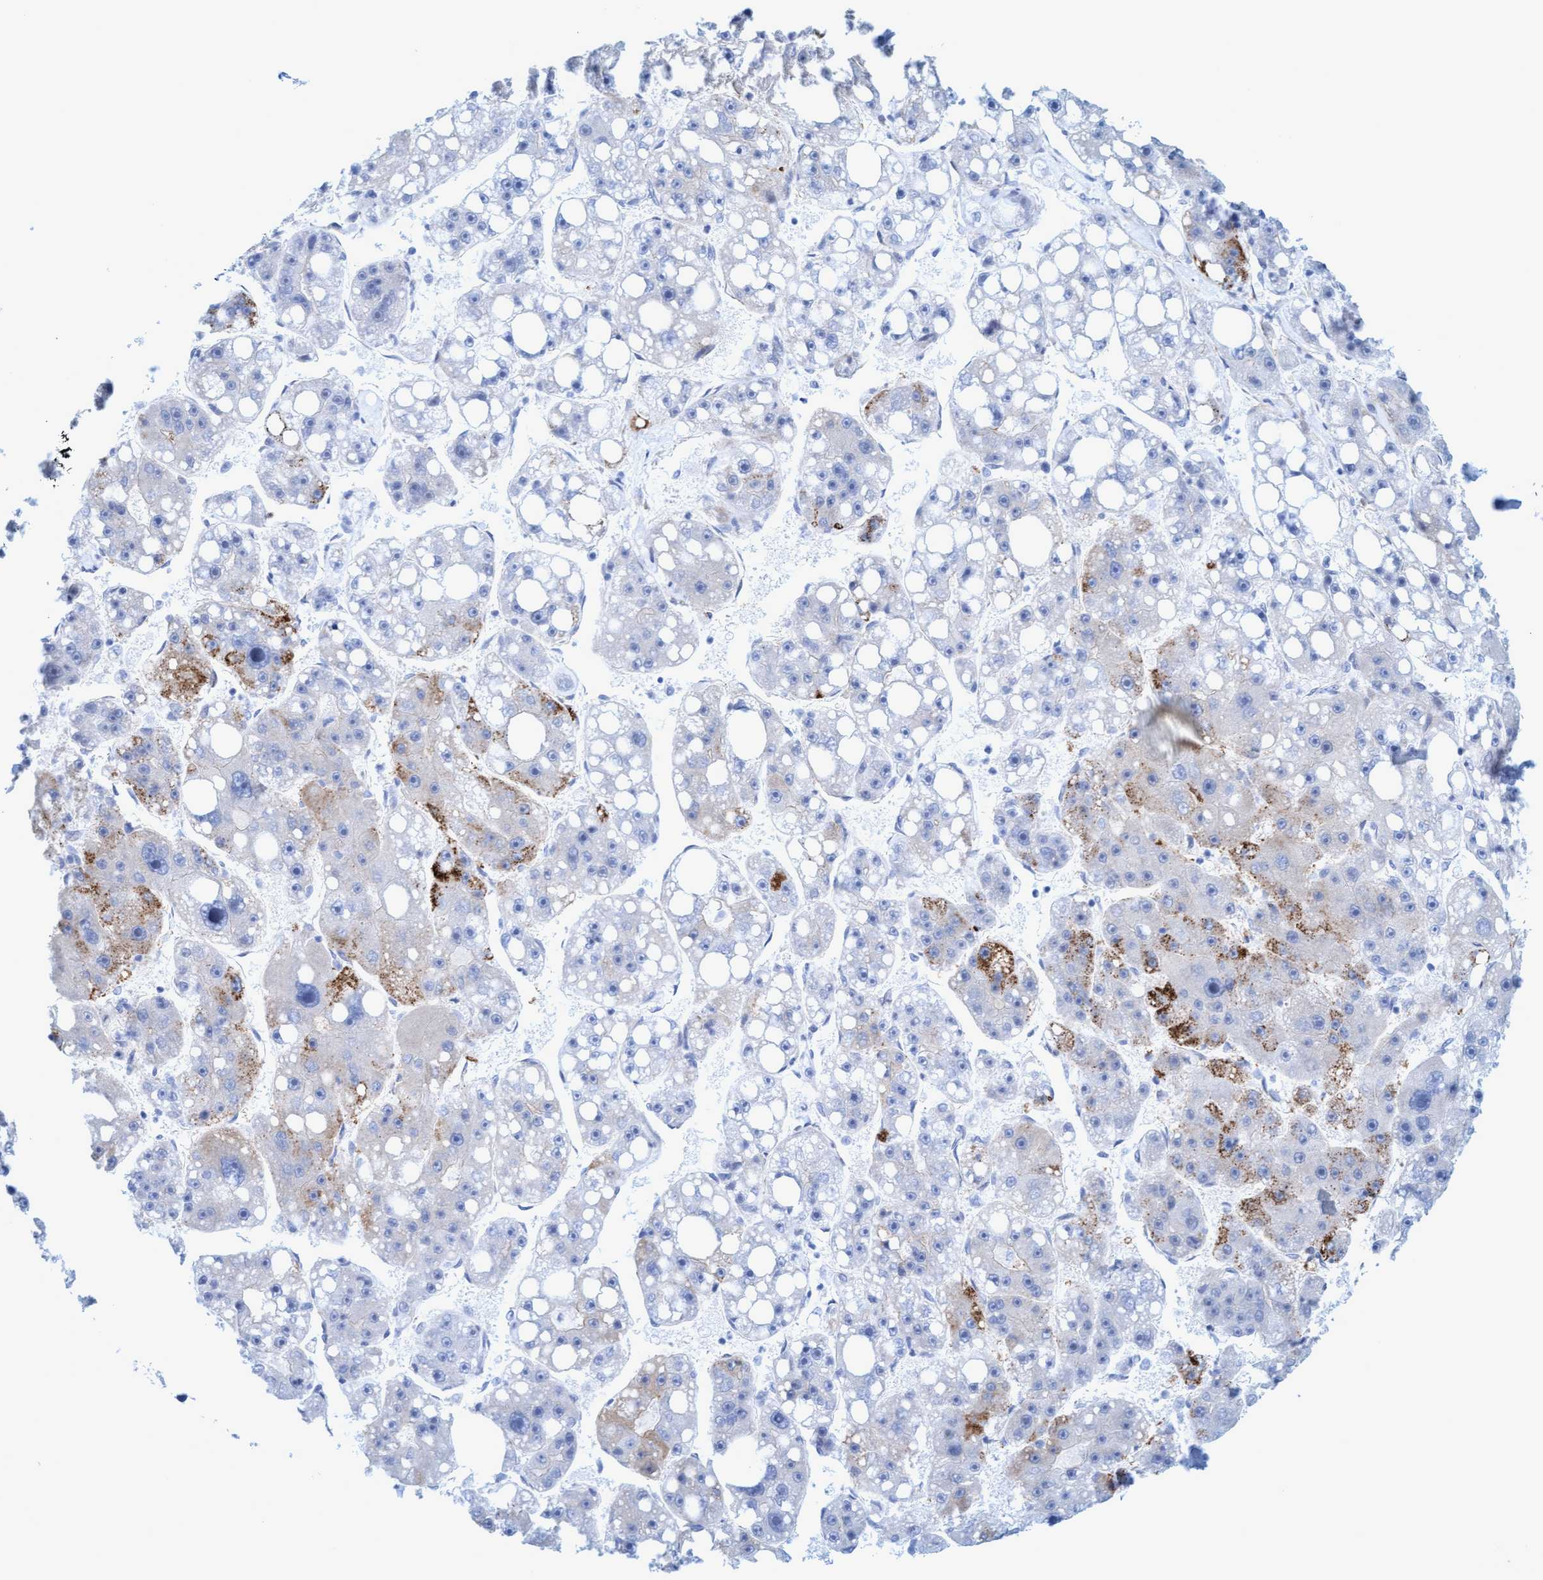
{"staining": {"intensity": "strong", "quantity": "<25%", "location": "cytoplasmic/membranous"}, "tissue": "liver cancer", "cell_type": "Tumor cells", "image_type": "cancer", "snomed": [{"axis": "morphology", "description": "Carcinoma, Hepatocellular, NOS"}, {"axis": "topography", "description": "Liver"}], "caption": "IHC (DAB (3,3'-diaminobenzidine)) staining of human liver cancer (hepatocellular carcinoma) shows strong cytoplasmic/membranous protein staining in approximately <25% of tumor cells.", "gene": "MTFR1", "patient": {"sex": "female", "age": 61}}